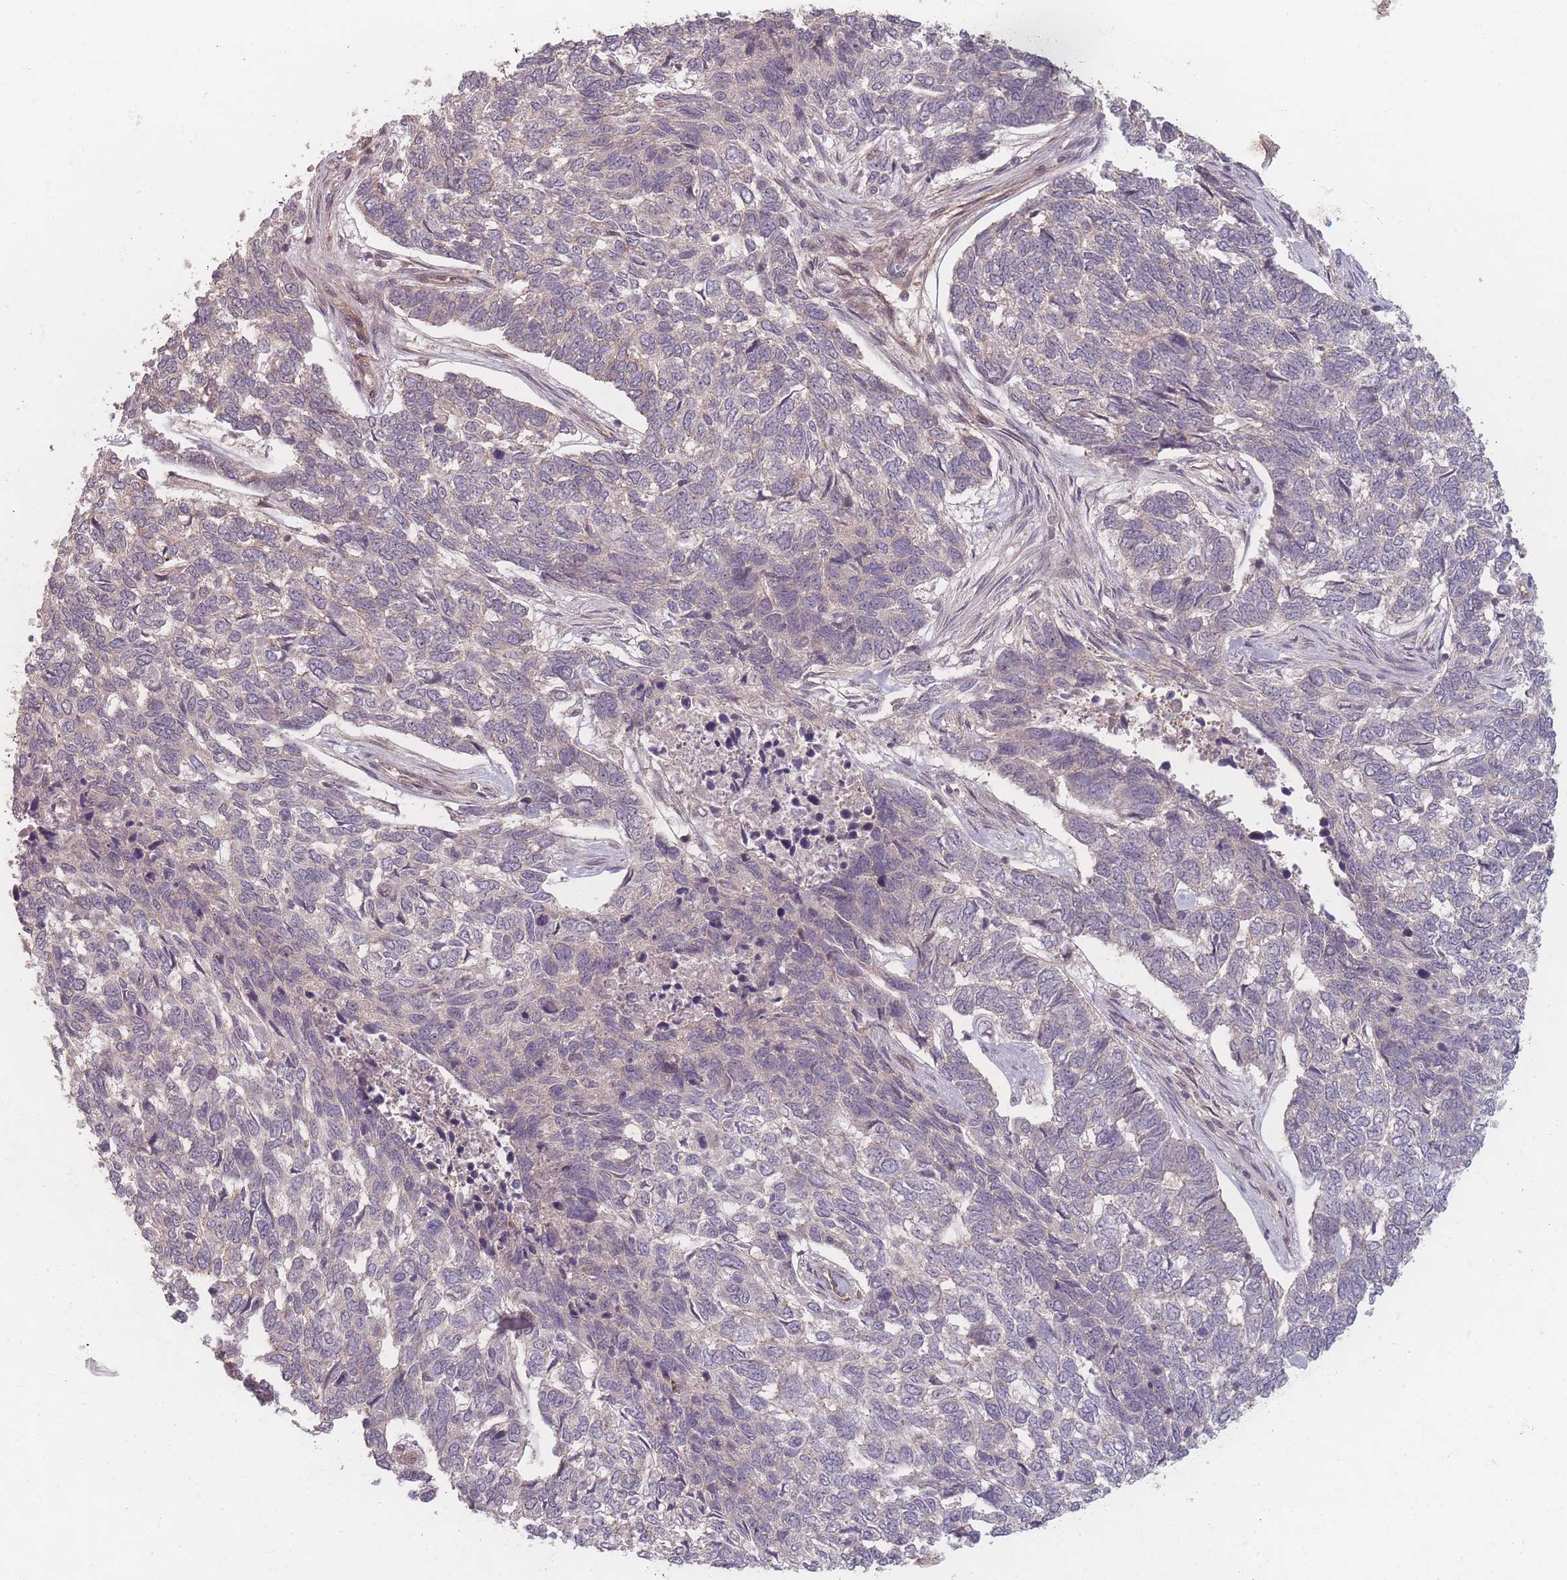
{"staining": {"intensity": "weak", "quantity": "<25%", "location": "cytoplasmic/membranous"}, "tissue": "skin cancer", "cell_type": "Tumor cells", "image_type": "cancer", "snomed": [{"axis": "morphology", "description": "Basal cell carcinoma"}, {"axis": "topography", "description": "Skin"}], "caption": "Immunohistochemistry of human skin cancer displays no expression in tumor cells.", "gene": "HAGH", "patient": {"sex": "female", "age": 65}}